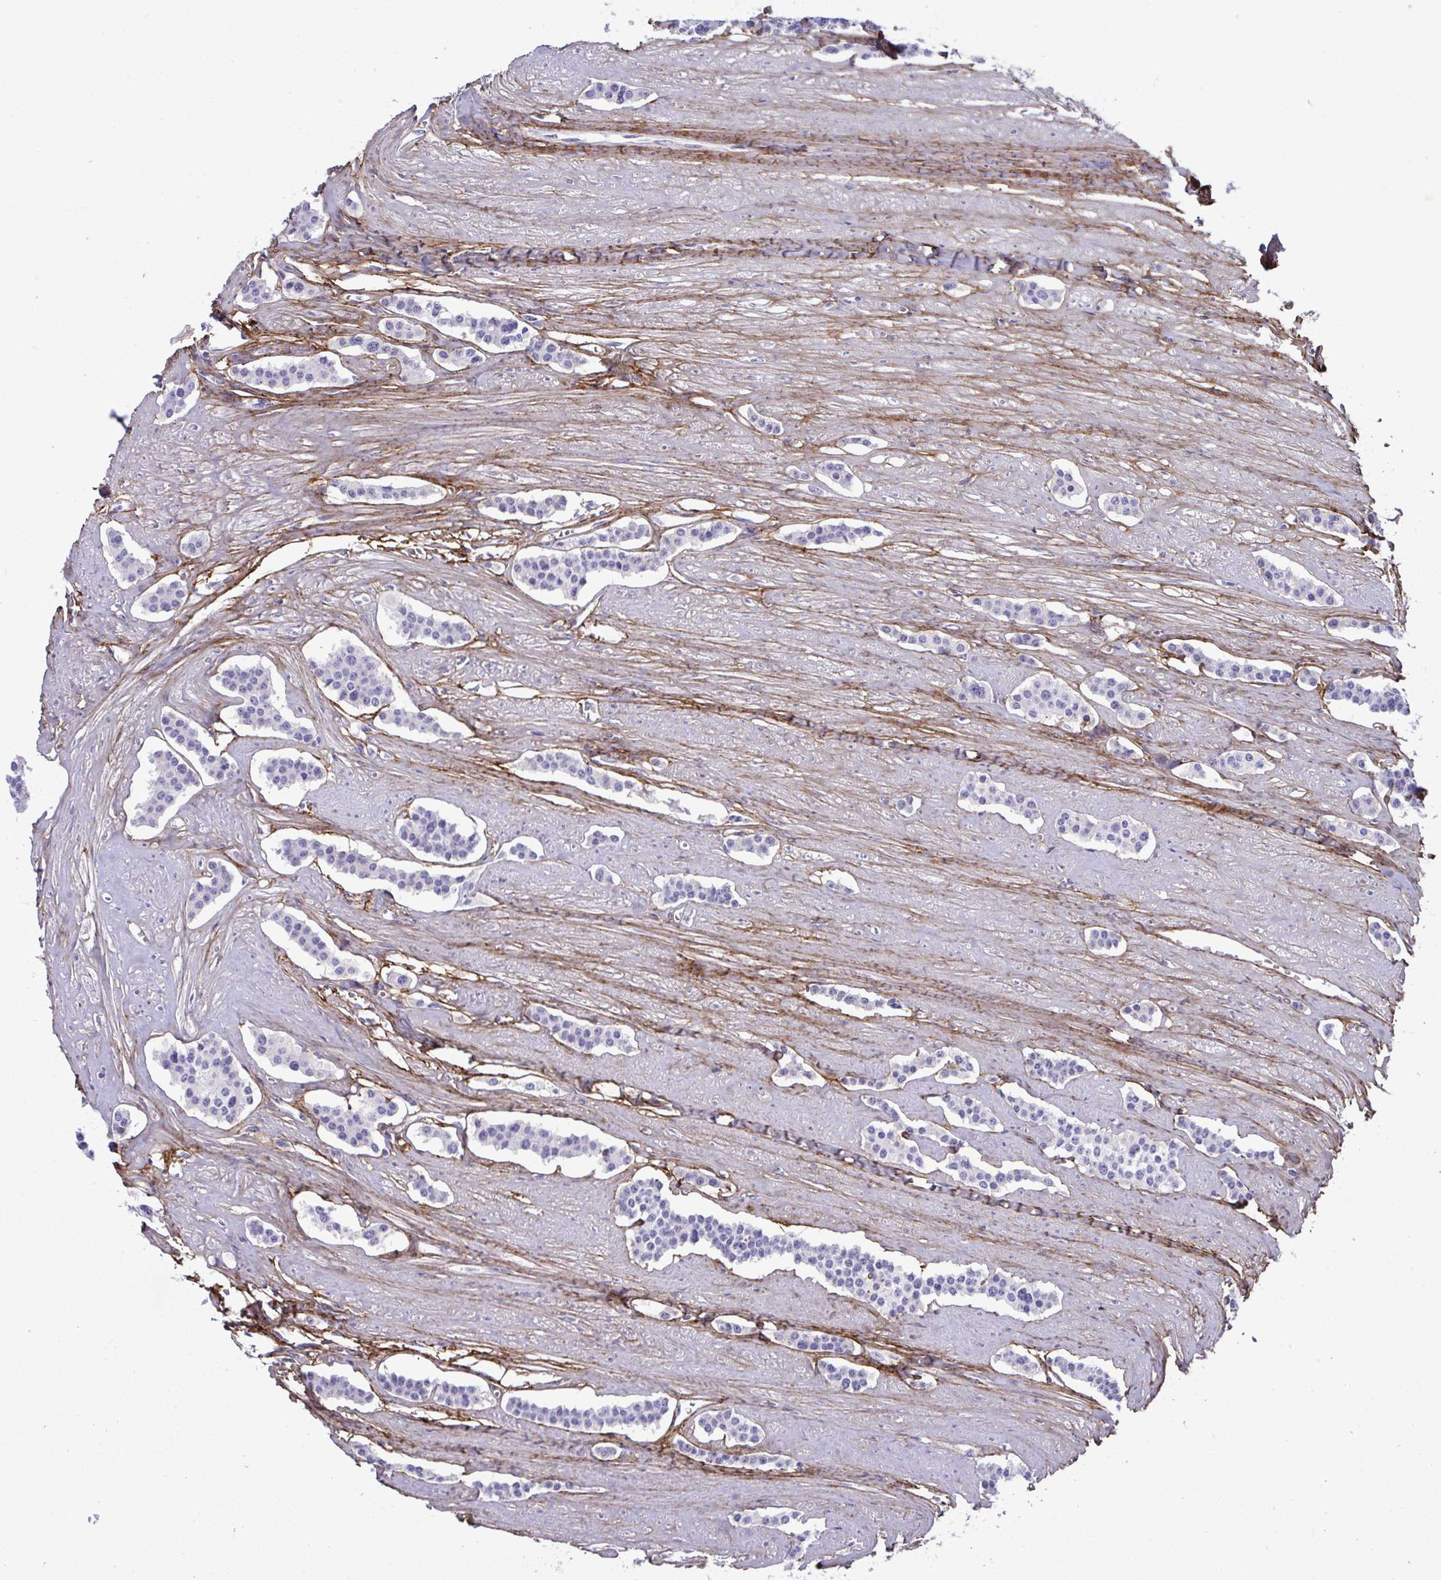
{"staining": {"intensity": "negative", "quantity": "none", "location": "none"}, "tissue": "carcinoid", "cell_type": "Tumor cells", "image_type": "cancer", "snomed": [{"axis": "morphology", "description": "Carcinoid, malignant, NOS"}, {"axis": "topography", "description": "Small intestine"}], "caption": "Protein analysis of carcinoid (malignant) displays no significant expression in tumor cells.", "gene": "LHFPL6", "patient": {"sex": "male", "age": 60}}